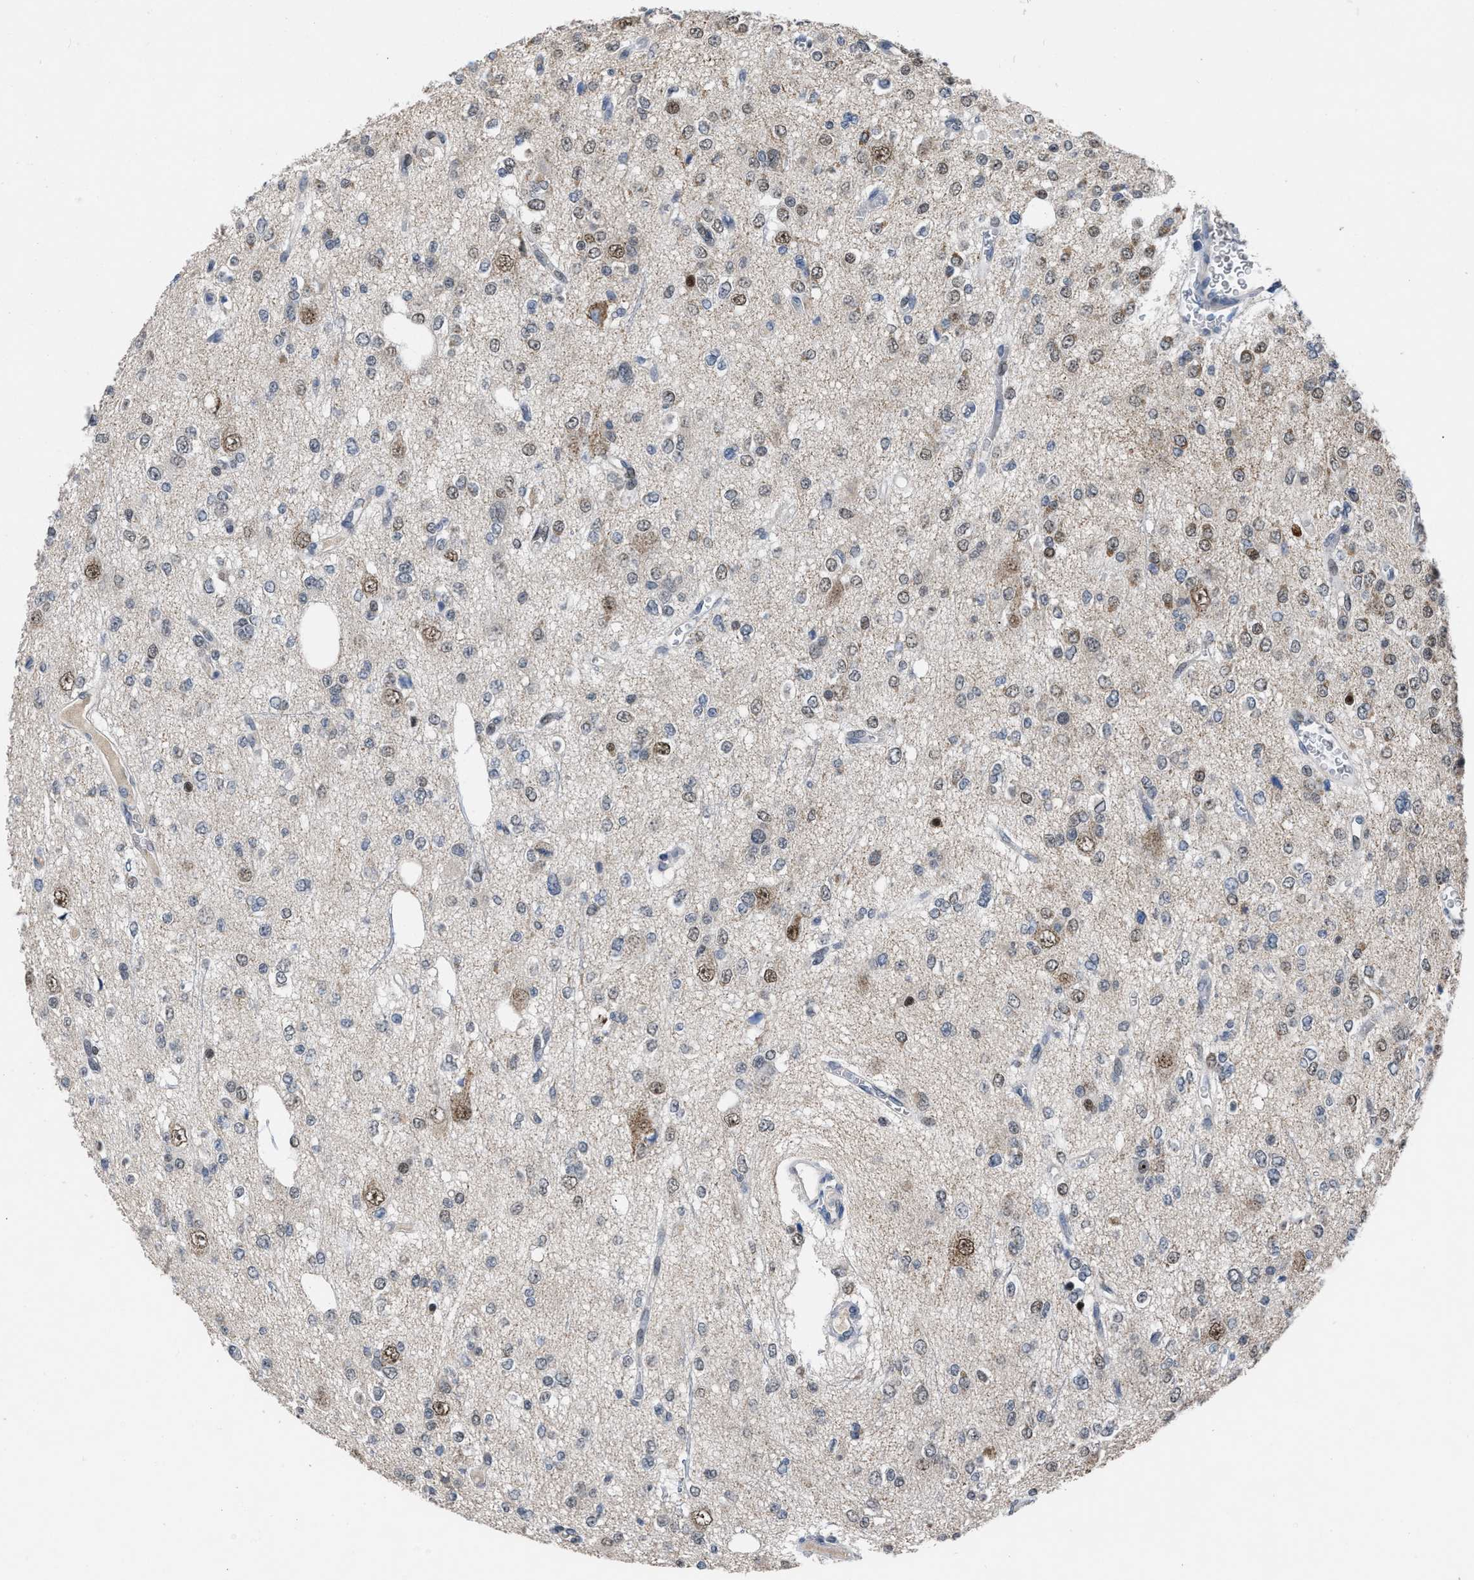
{"staining": {"intensity": "weak", "quantity": "25%-75%", "location": "nuclear"}, "tissue": "glioma", "cell_type": "Tumor cells", "image_type": "cancer", "snomed": [{"axis": "morphology", "description": "Glioma, malignant, Low grade"}, {"axis": "topography", "description": "Brain"}], "caption": "A brown stain shows weak nuclear positivity of a protein in glioma tumor cells.", "gene": "SETDB1", "patient": {"sex": "male", "age": 38}}